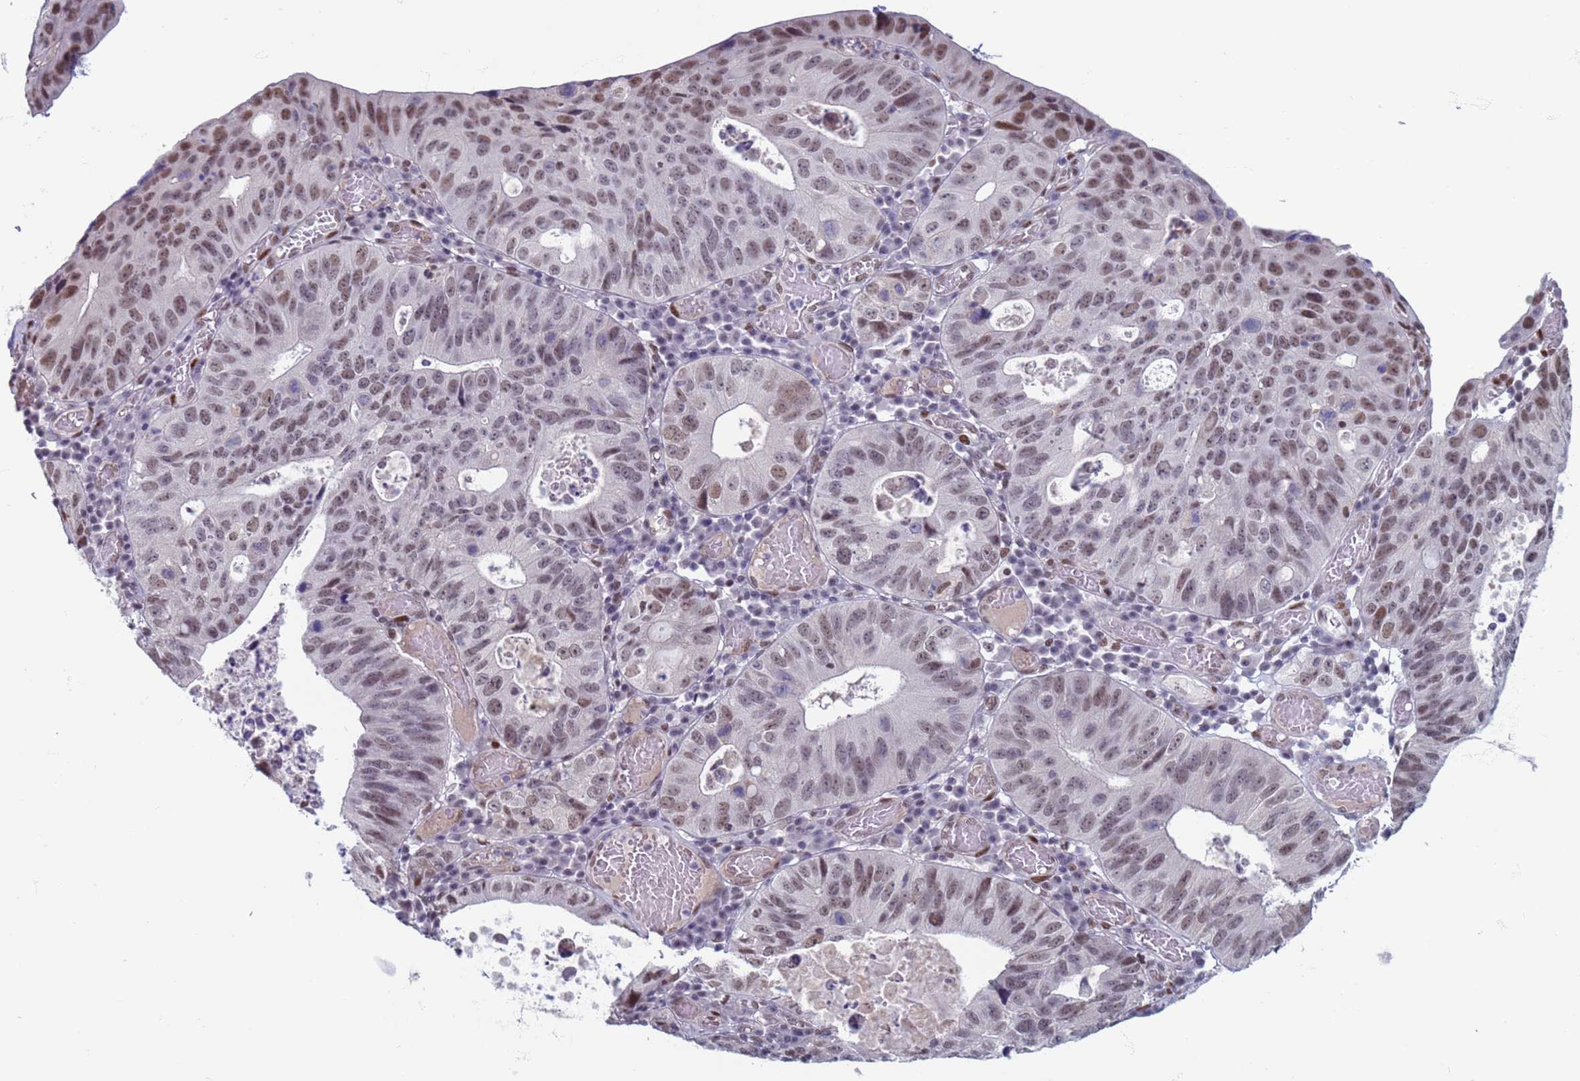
{"staining": {"intensity": "moderate", "quantity": "25%-75%", "location": "nuclear"}, "tissue": "stomach cancer", "cell_type": "Tumor cells", "image_type": "cancer", "snomed": [{"axis": "morphology", "description": "Adenocarcinoma, NOS"}, {"axis": "topography", "description": "Stomach"}], "caption": "DAB immunohistochemical staining of human adenocarcinoma (stomach) reveals moderate nuclear protein expression in about 25%-75% of tumor cells.", "gene": "SAE1", "patient": {"sex": "male", "age": 59}}